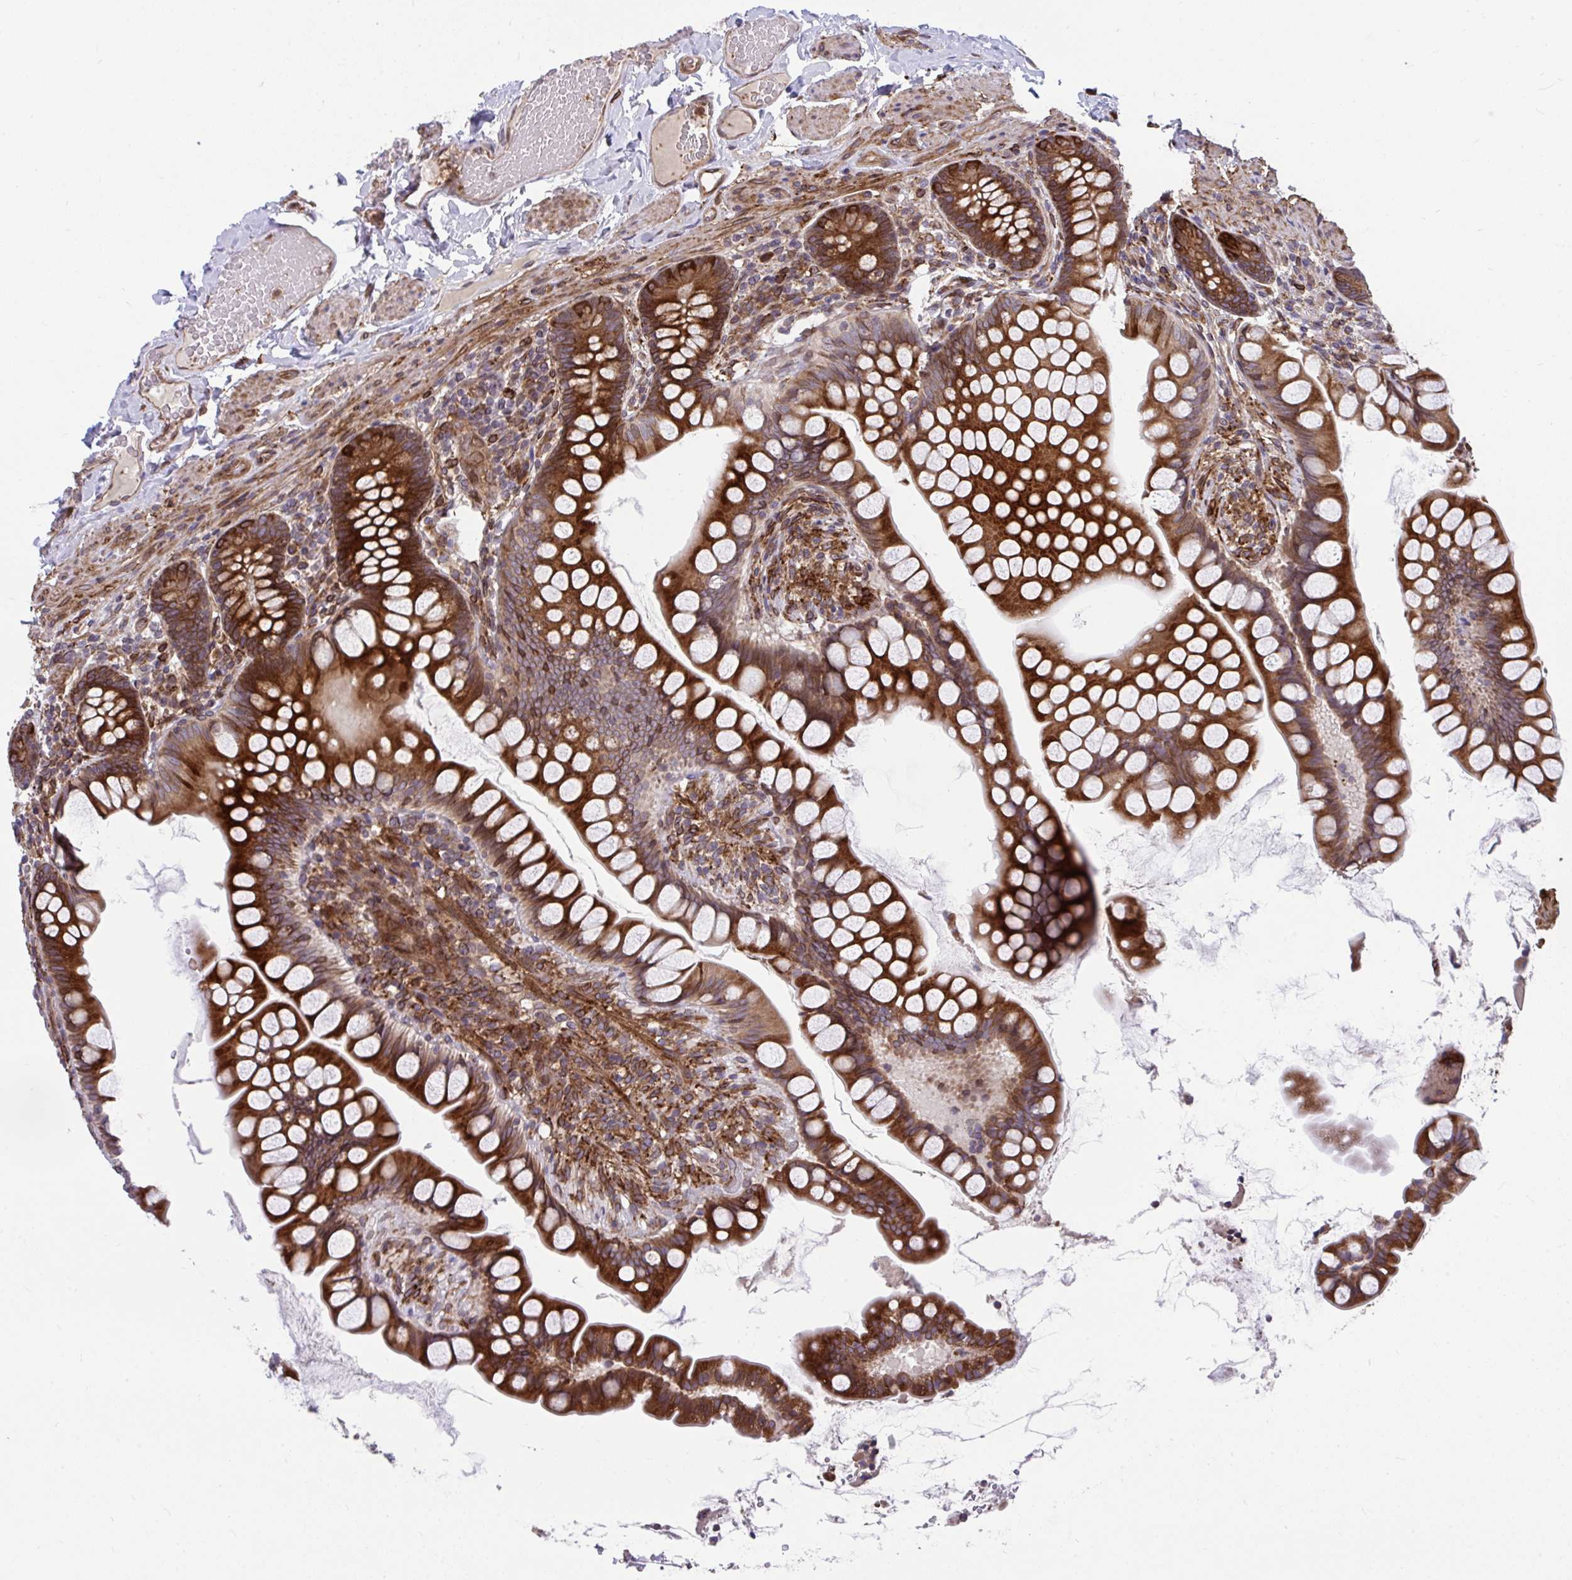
{"staining": {"intensity": "strong", "quantity": ">75%", "location": "cytoplasmic/membranous"}, "tissue": "small intestine", "cell_type": "Glandular cells", "image_type": "normal", "snomed": [{"axis": "morphology", "description": "Normal tissue, NOS"}, {"axis": "topography", "description": "Small intestine"}], "caption": "DAB (3,3'-diaminobenzidine) immunohistochemical staining of normal human small intestine displays strong cytoplasmic/membranous protein staining in about >75% of glandular cells.", "gene": "STIM2", "patient": {"sex": "male", "age": 70}}